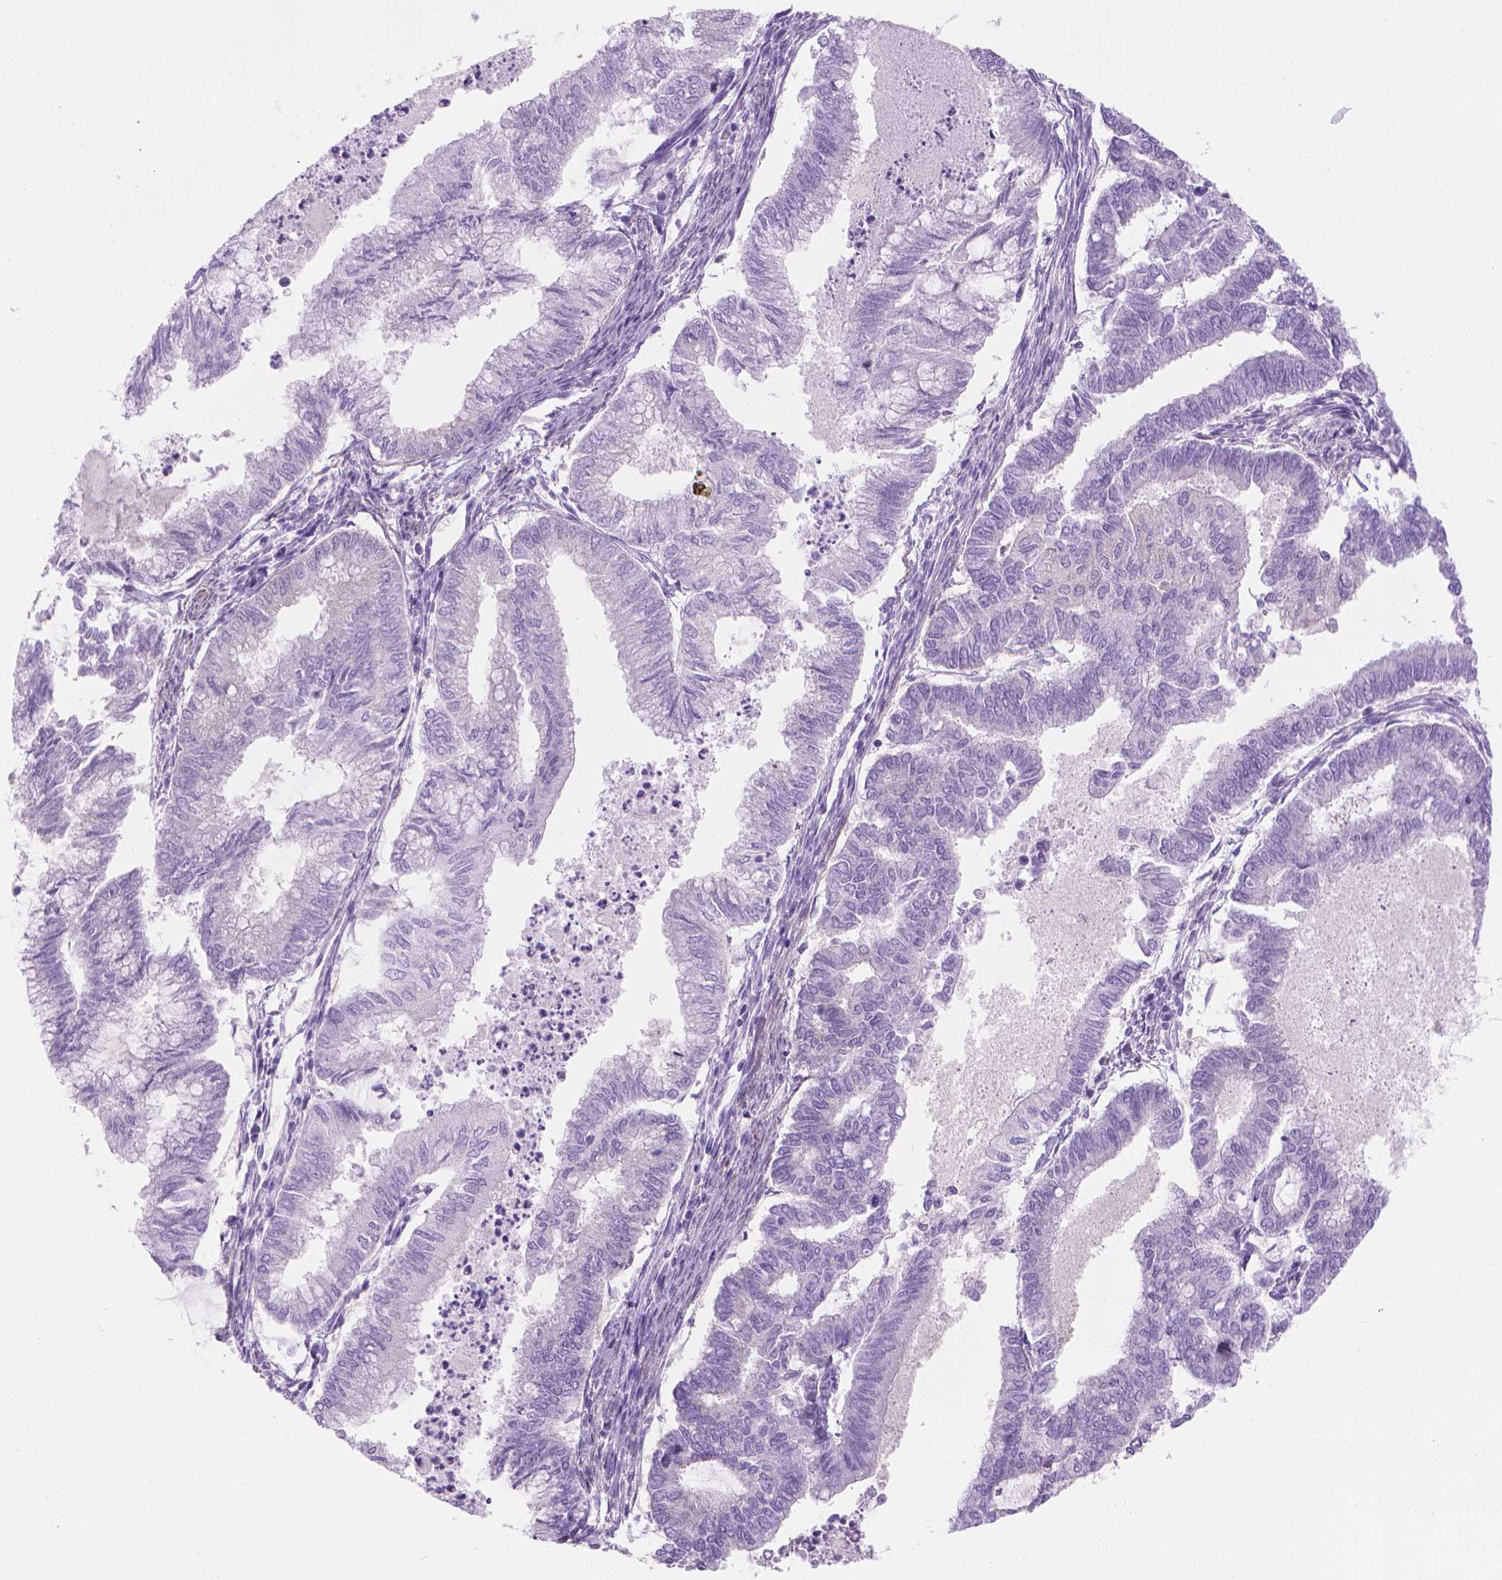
{"staining": {"intensity": "negative", "quantity": "none", "location": "none"}, "tissue": "endometrial cancer", "cell_type": "Tumor cells", "image_type": "cancer", "snomed": [{"axis": "morphology", "description": "Adenocarcinoma, NOS"}, {"axis": "topography", "description": "Endometrium"}], "caption": "Immunohistochemical staining of human endometrial cancer (adenocarcinoma) shows no significant expression in tumor cells. Brightfield microscopy of immunohistochemistry stained with DAB (3,3'-diaminobenzidine) (brown) and hematoxylin (blue), captured at high magnification.", "gene": "FASN", "patient": {"sex": "female", "age": 79}}